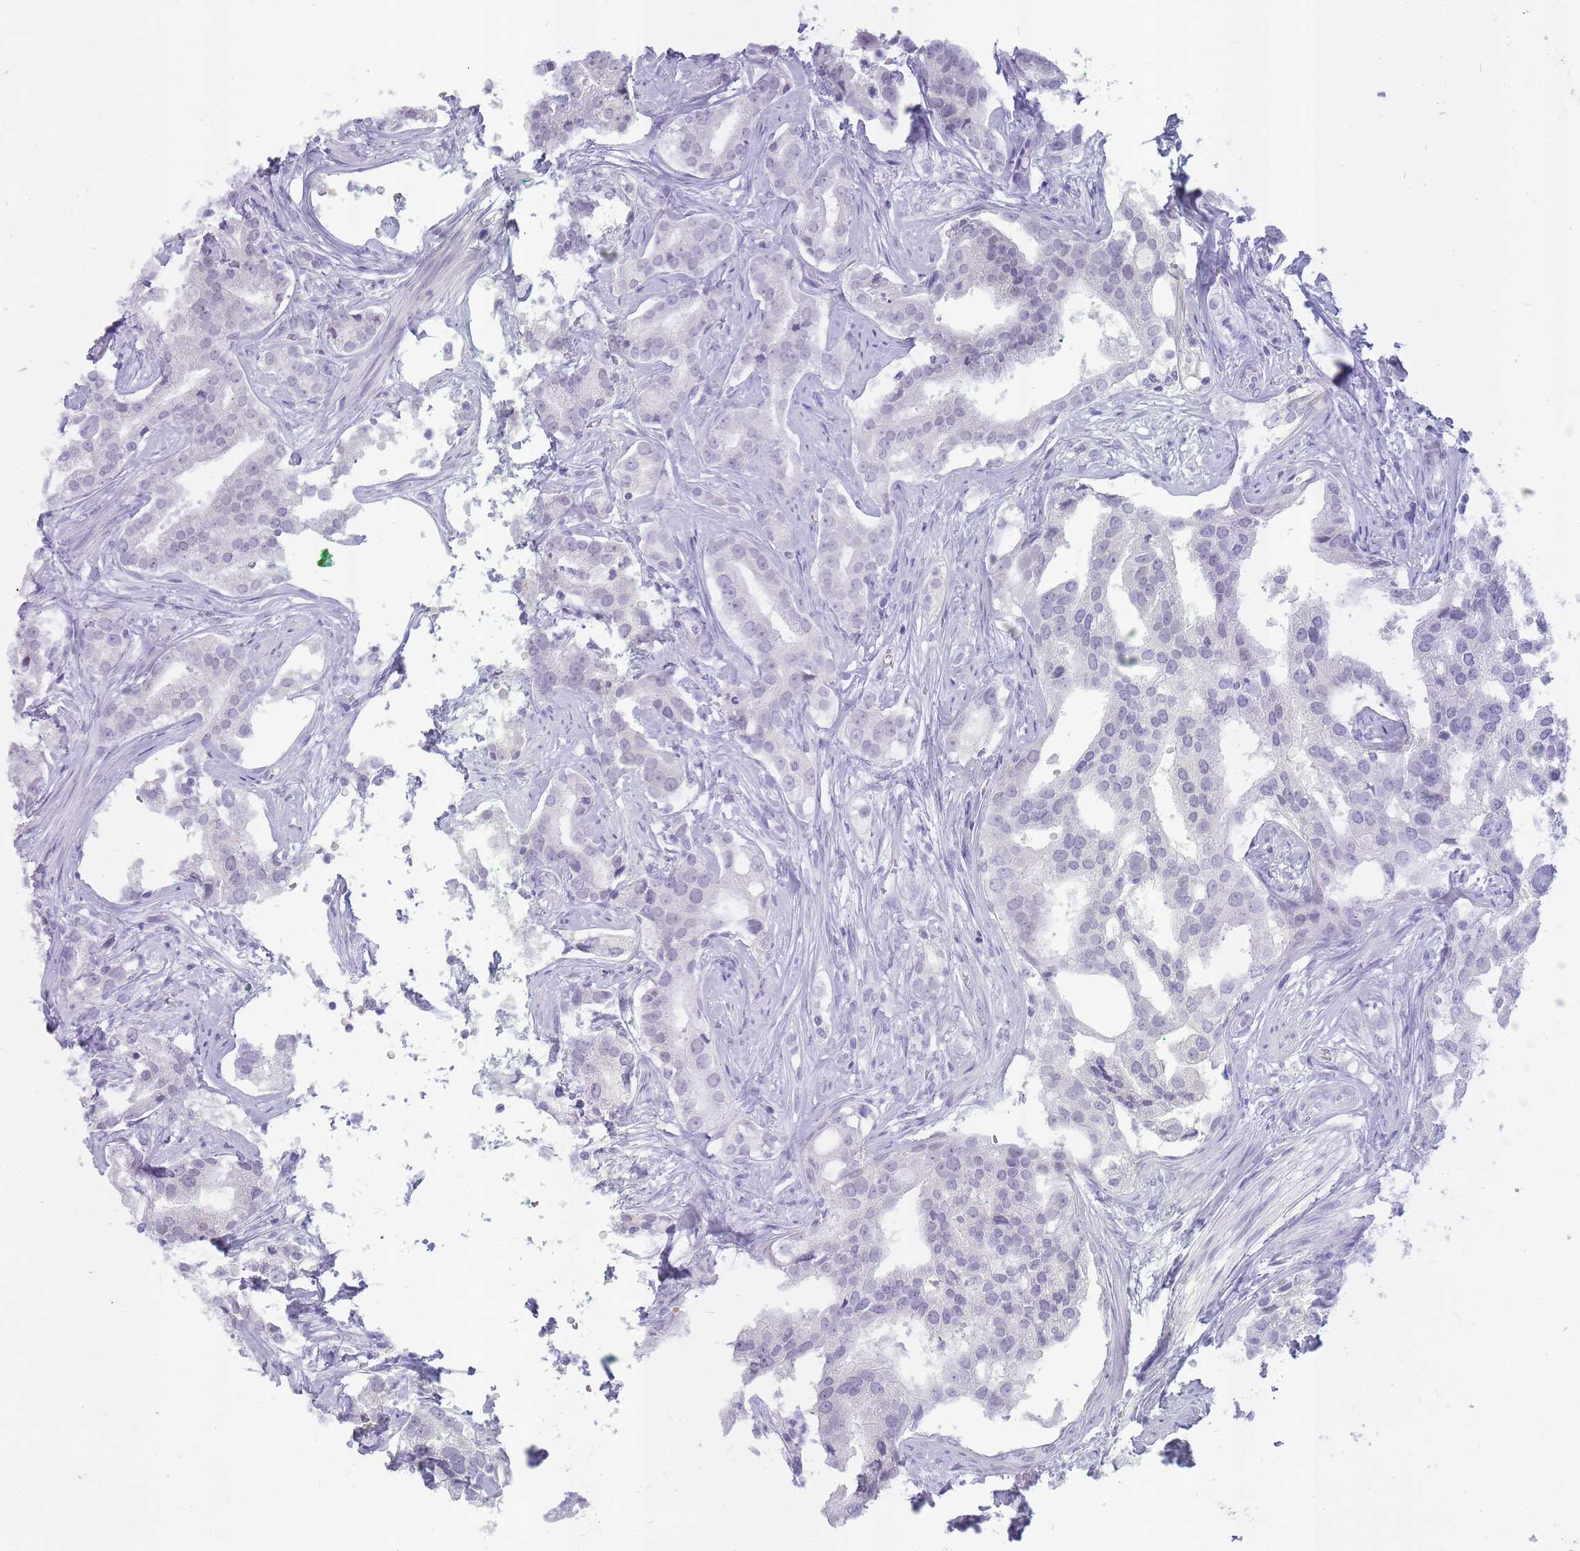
{"staining": {"intensity": "negative", "quantity": "none", "location": "none"}, "tissue": "prostate cancer", "cell_type": "Tumor cells", "image_type": "cancer", "snomed": [{"axis": "morphology", "description": "Adenocarcinoma, High grade"}, {"axis": "topography", "description": "Prostate"}], "caption": "The photomicrograph exhibits no significant staining in tumor cells of adenocarcinoma (high-grade) (prostate).", "gene": "INS", "patient": {"sex": "male", "age": 67}}